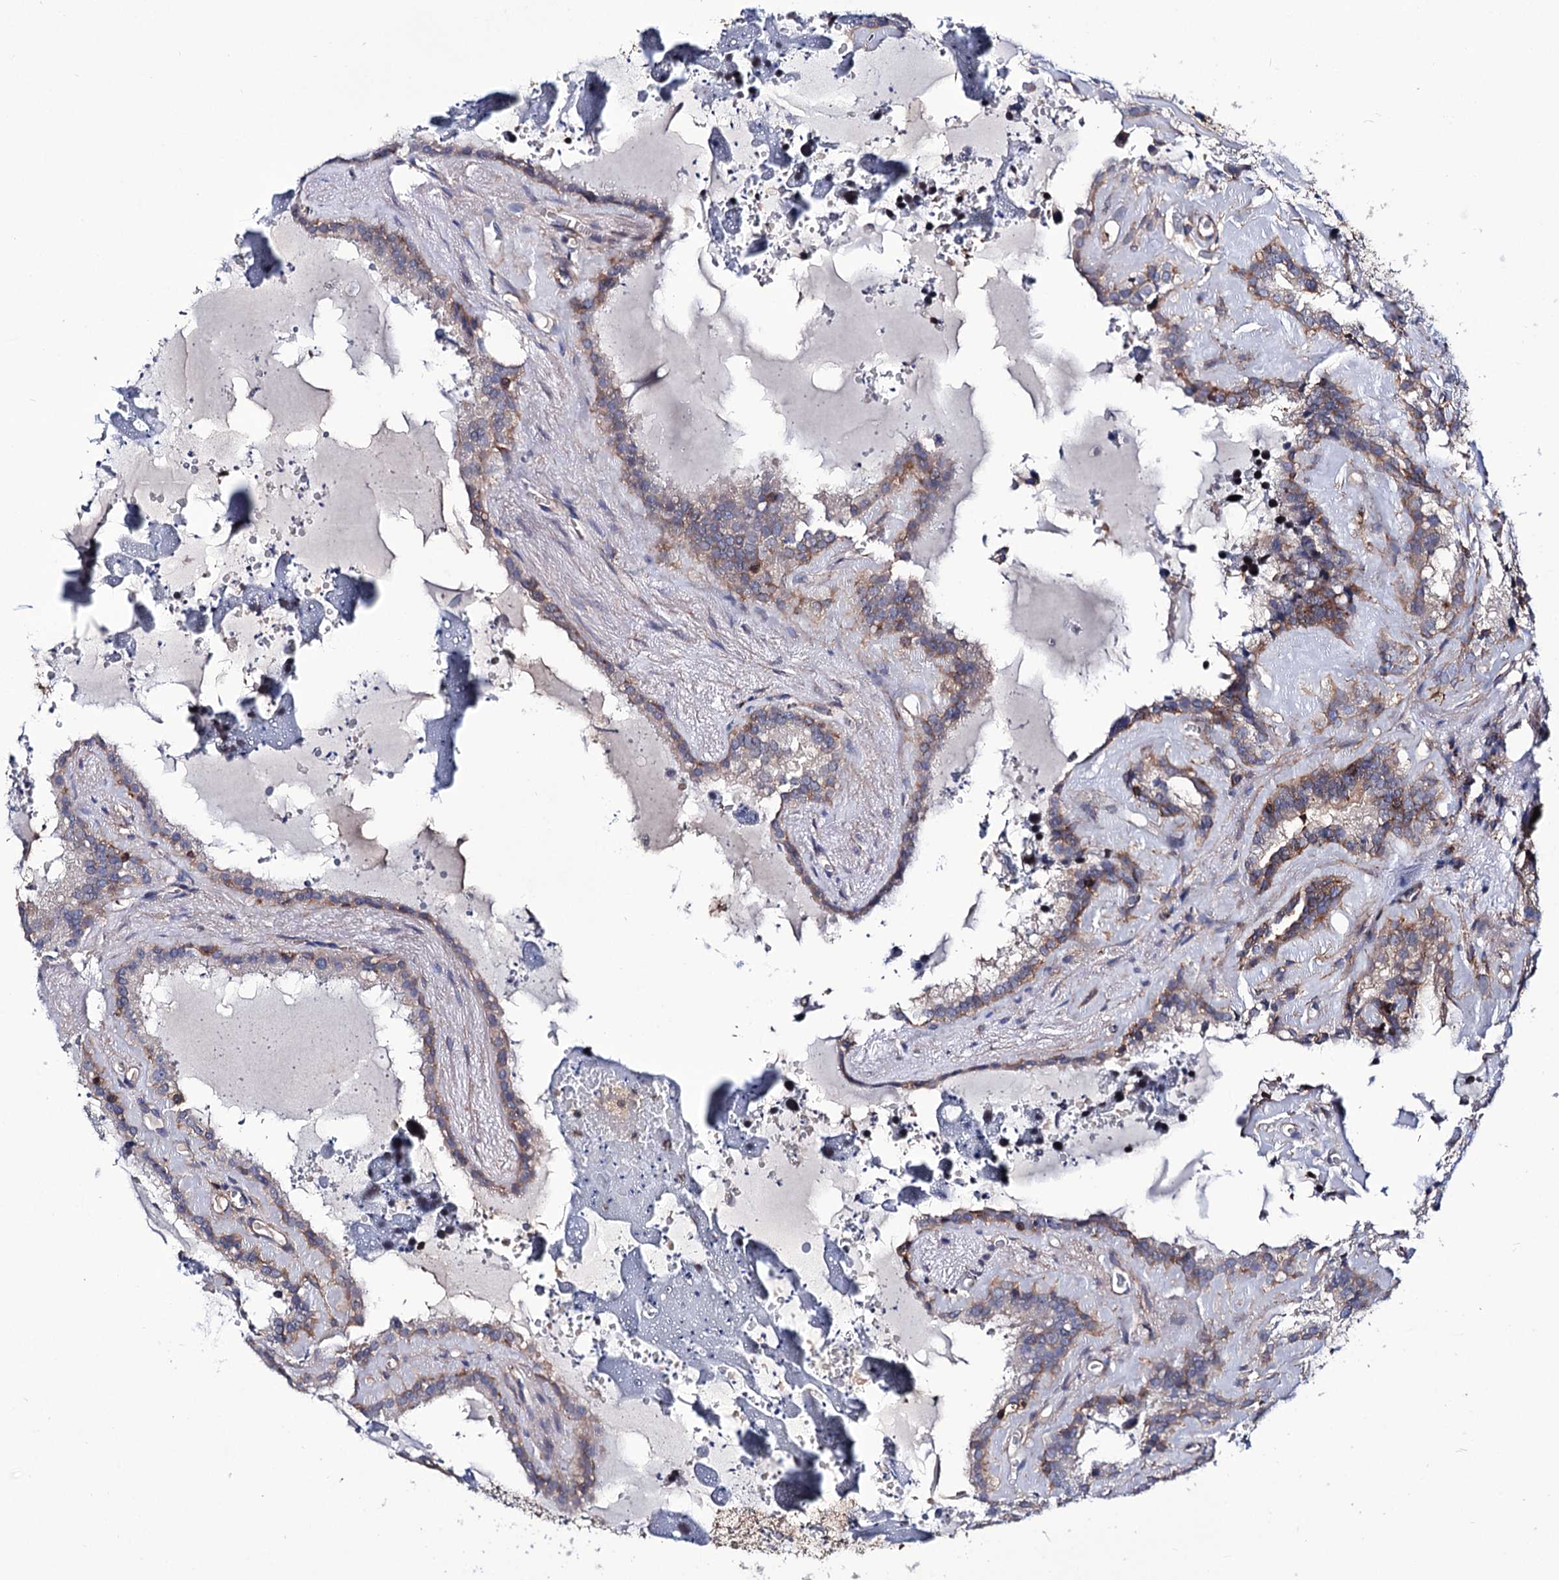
{"staining": {"intensity": "moderate", "quantity": "<25%", "location": "cytoplasmic/membranous"}, "tissue": "seminal vesicle", "cell_type": "Glandular cells", "image_type": "normal", "snomed": [{"axis": "morphology", "description": "Normal tissue, NOS"}, {"axis": "topography", "description": "Prostate"}, {"axis": "topography", "description": "Seminal veicle"}], "caption": "Immunohistochemistry staining of benign seminal vesicle, which demonstrates low levels of moderate cytoplasmic/membranous staining in approximately <25% of glandular cells indicating moderate cytoplasmic/membranous protein staining. The staining was performed using DAB (brown) for protein detection and nuclei were counterstained in hematoxylin (blue).", "gene": "DEF6", "patient": {"sex": "male", "age": 59}}